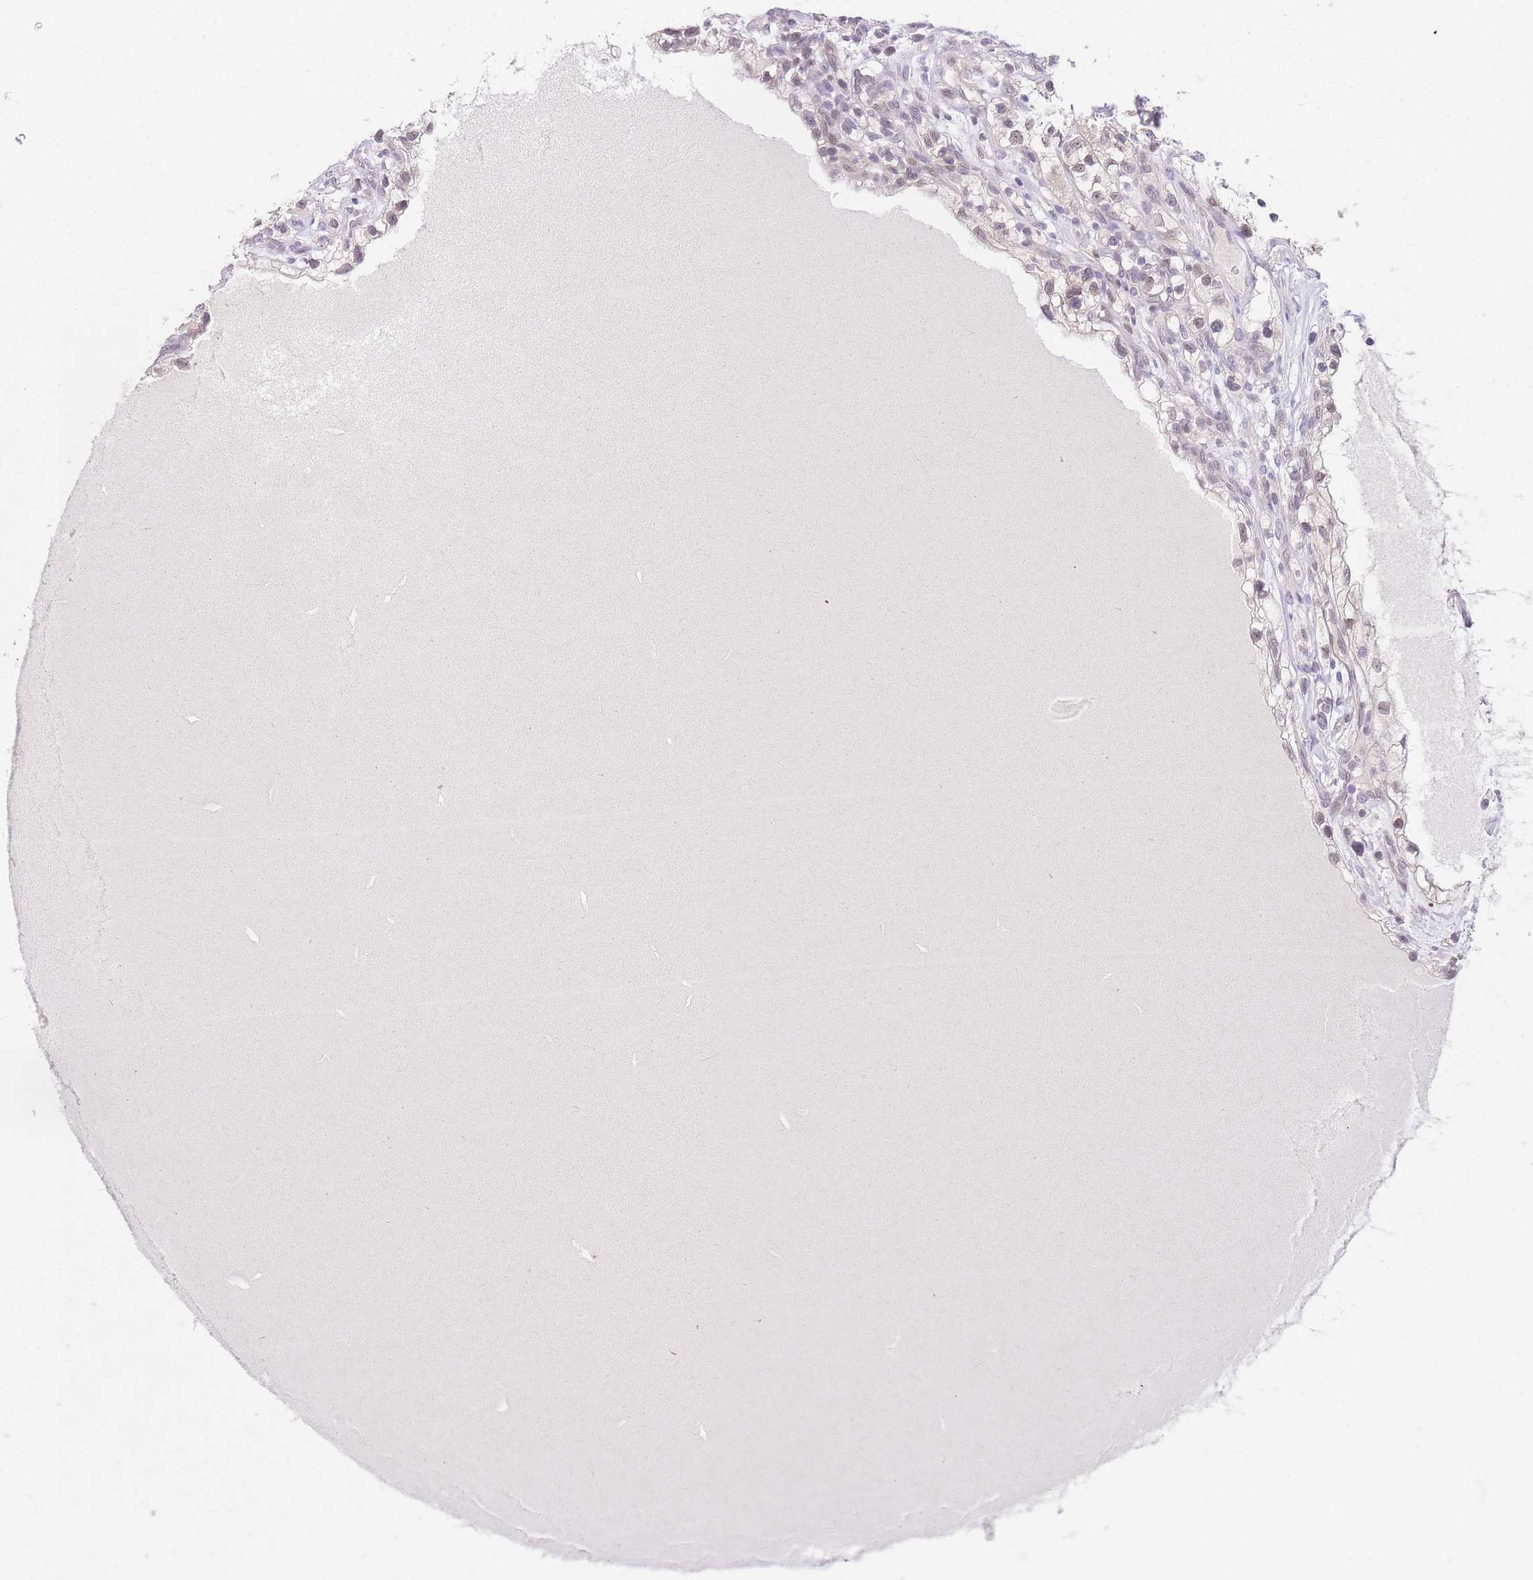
{"staining": {"intensity": "weak", "quantity": ">75%", "location": "nuclear"}, "tissue": "renal cancer", "cell_type": "Tumor cells", "image_type": "cancer", "snomed": [{"axis": "morphology", "description": "Adenocarcinoma, NOS"}, {"axis": "topography", "description": "Kidney"}], "caption": "Renal cancer stained with a brown dye exhibits weak nuclear positive positivity in approximately >75% of tumor cells.", "gene": "UBXN7", "patient": {"sex": "female", "age": 57}}